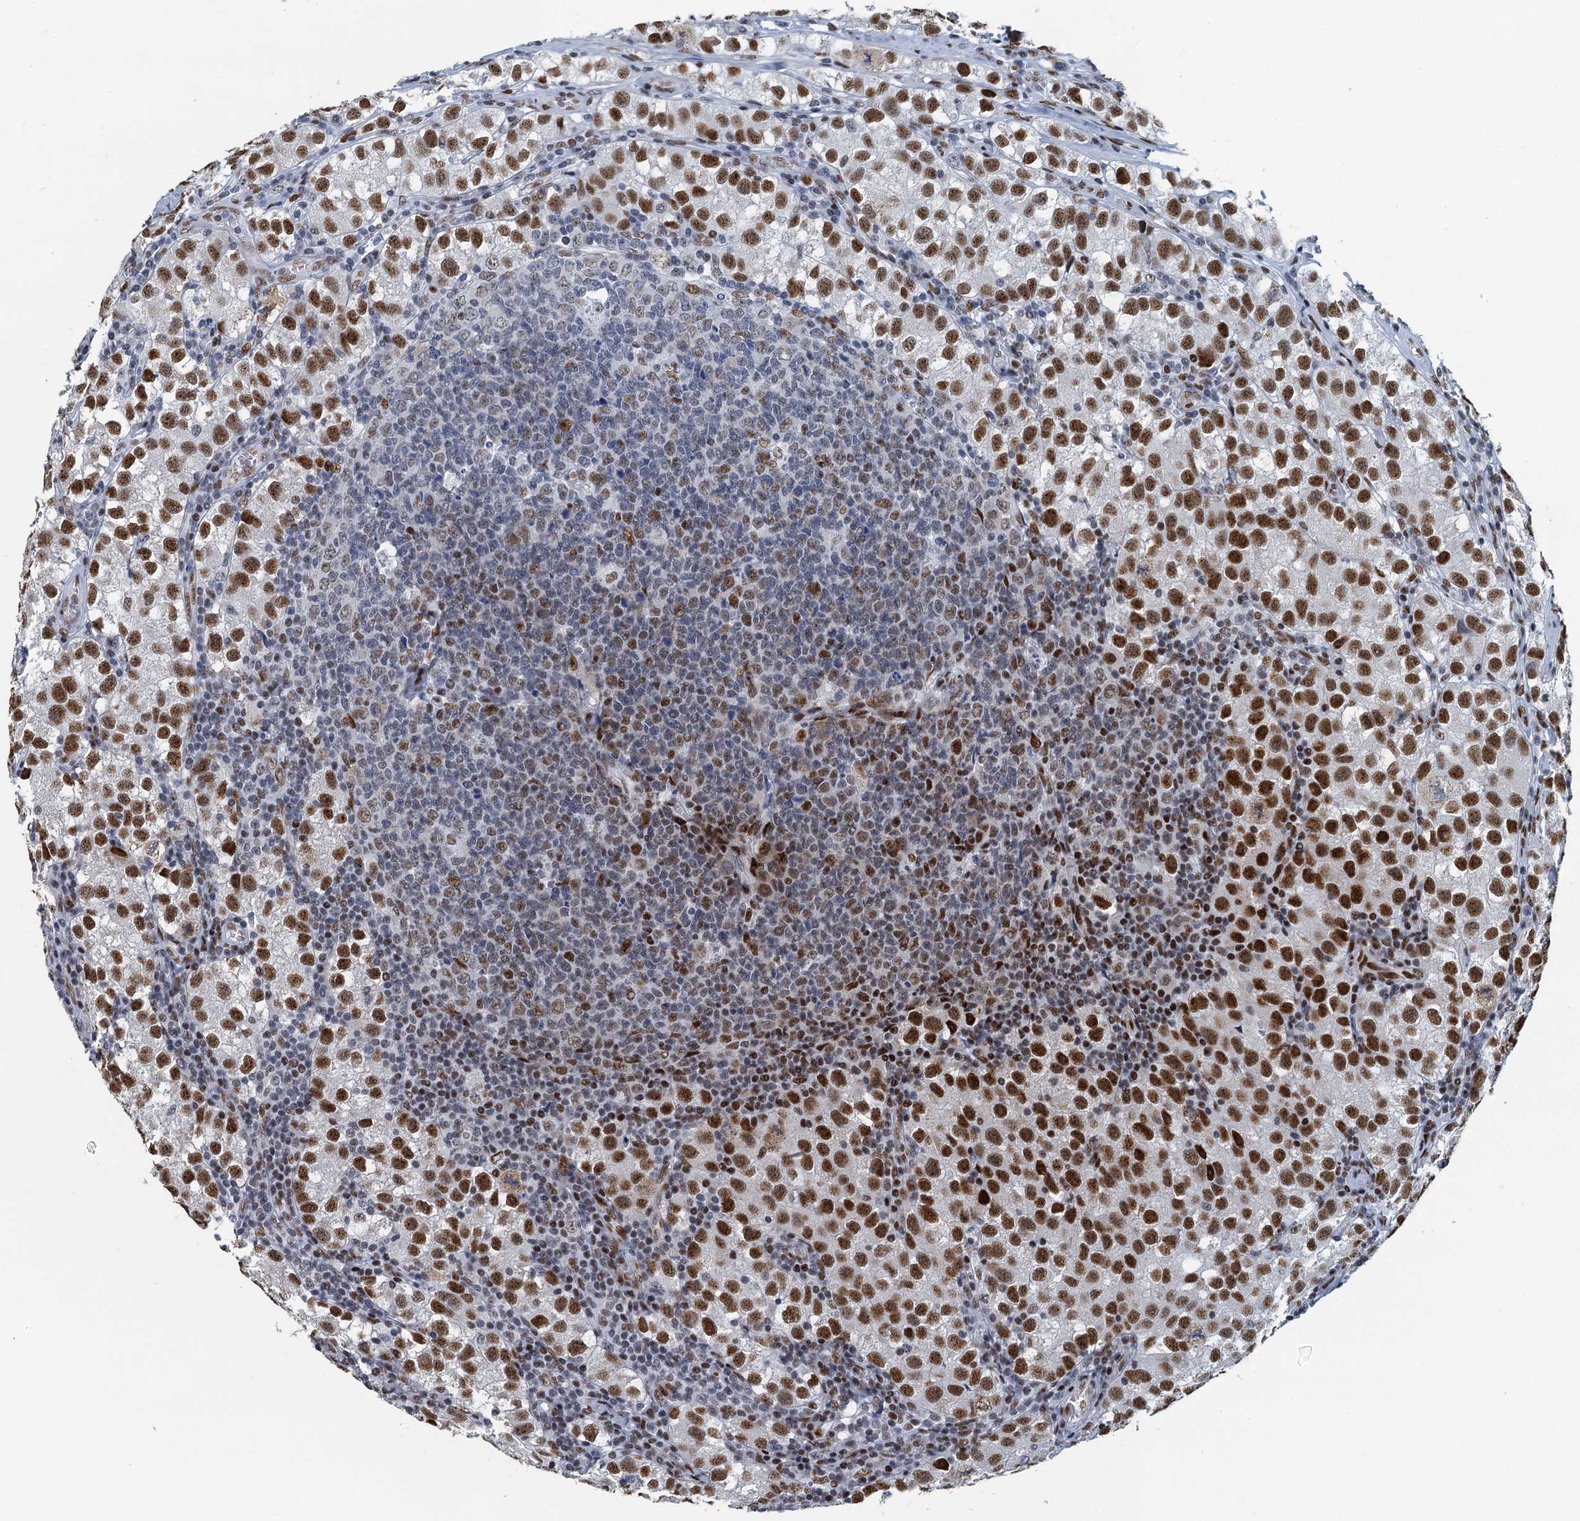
{"staining": {"intensity": "strong", "quantity": ">75%", "location": "nuclear"}, "tissue": "testis cancer", "cell_type": "Tumor cells", "image_type": "cancer", "snomed": [{"axis": "morphology", "description": "Seminoma, NOS"}, {"axis": "morphology", "description": "Carcinoma, Embryonal, NOS"}, {"axis": "topography", "description": "Testis"}], "caption": "Immunohistochemistry (IHC) histopathology image of neoplastic tissue: testis cancer (seminoma) stained using immunohistochemistry exhibits high levels of strong protein expression localized specifically in the nuclear of tumor cells, appearing as a nuclear brown color.", "gene": "TTLL9", "patient": {"sex": "male", "age": 43}}